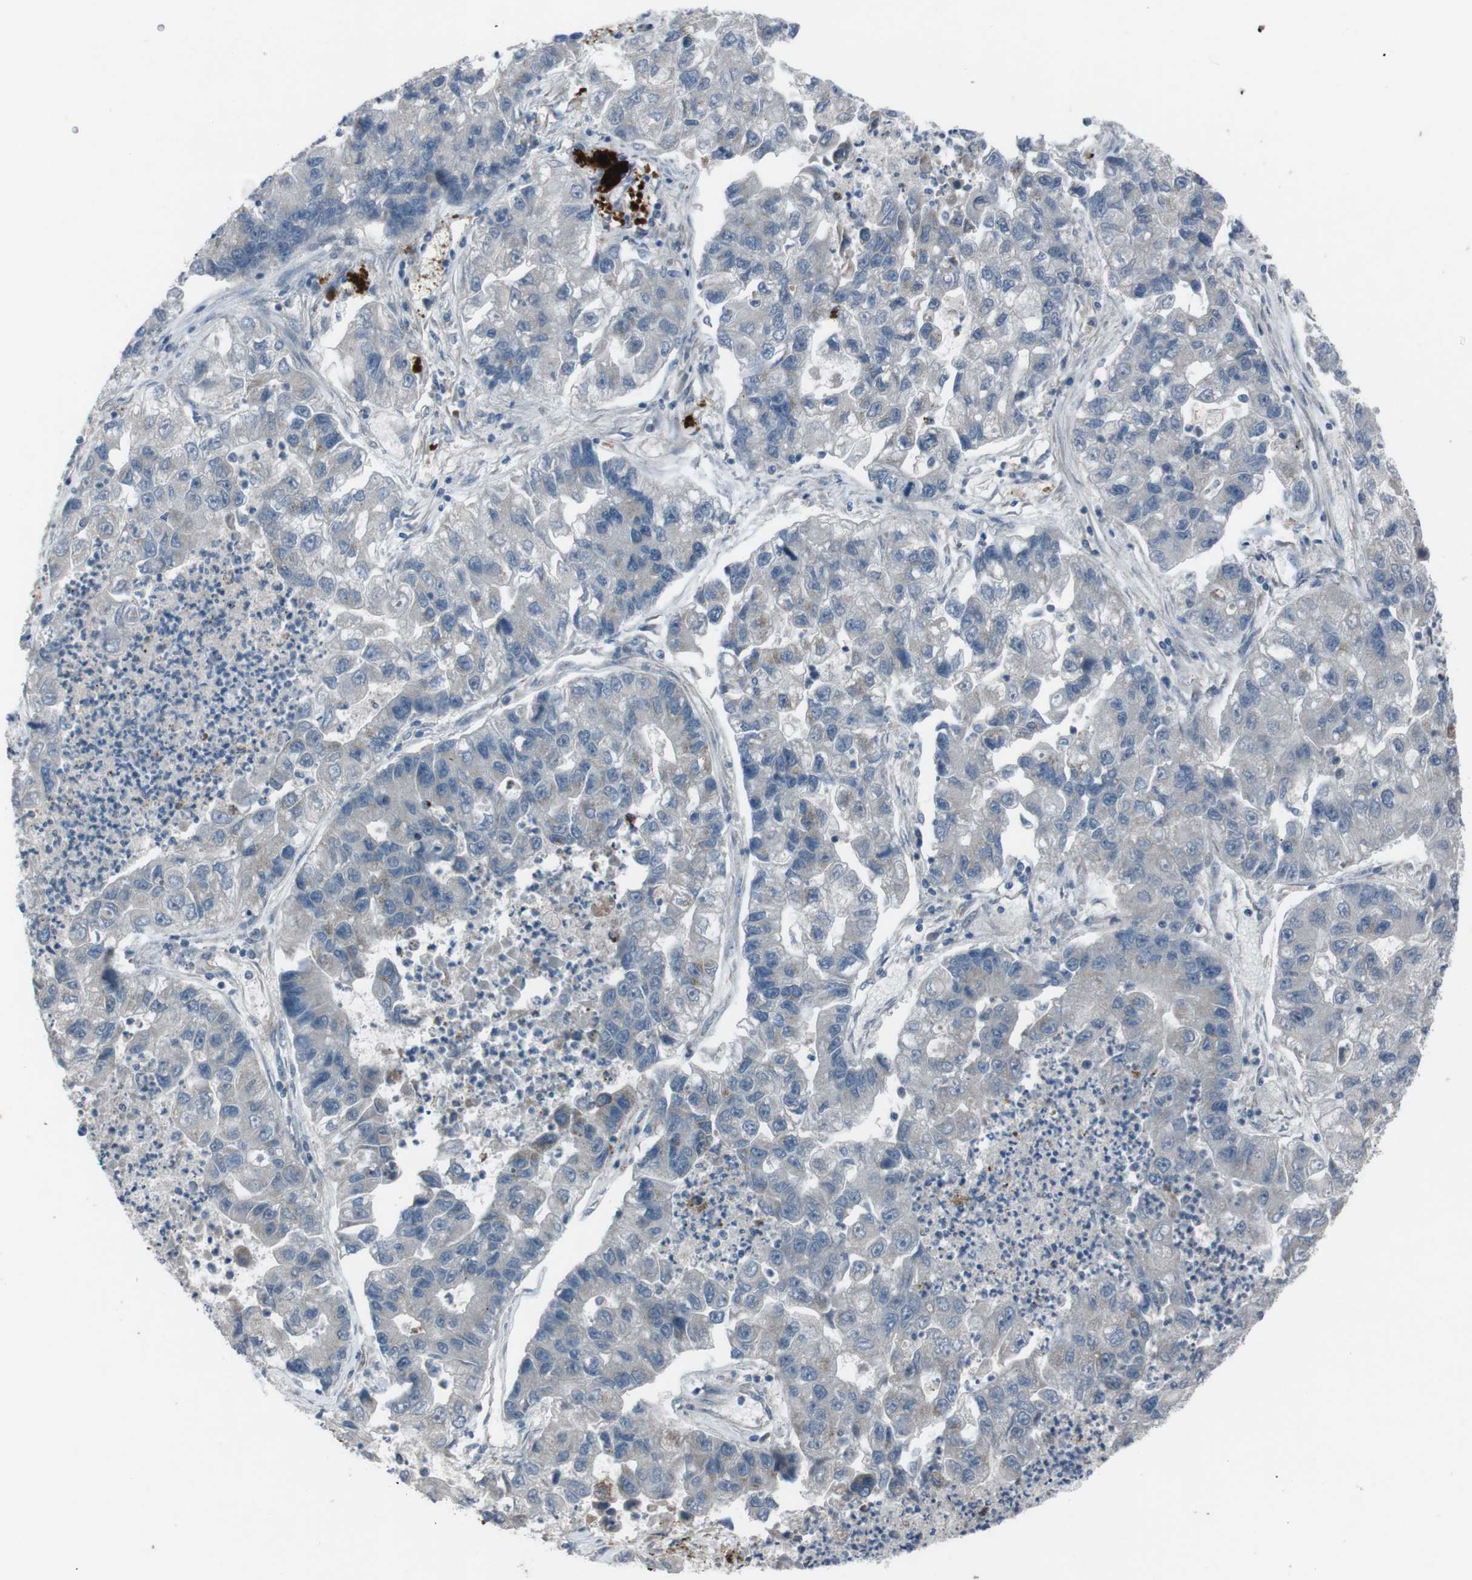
{"staining": {"intensity": "negative", "quantity": "none", "location": "none"}, "tissue": "lung cancer", "cell_type": "Tumor cells", "image_type": "cancer", "snomed": [{"axis": "morphology", "description": "Adenocarcinoma, NOS"}, {"axis": "topography", "description": "Lung"}], "caption": "The IHC photomicrograph has no significant staining in tumor cells of lung adenocarcinoma tissue.", "gene": "EFNA5", "patient": {"sex": "female", "age": 51}}